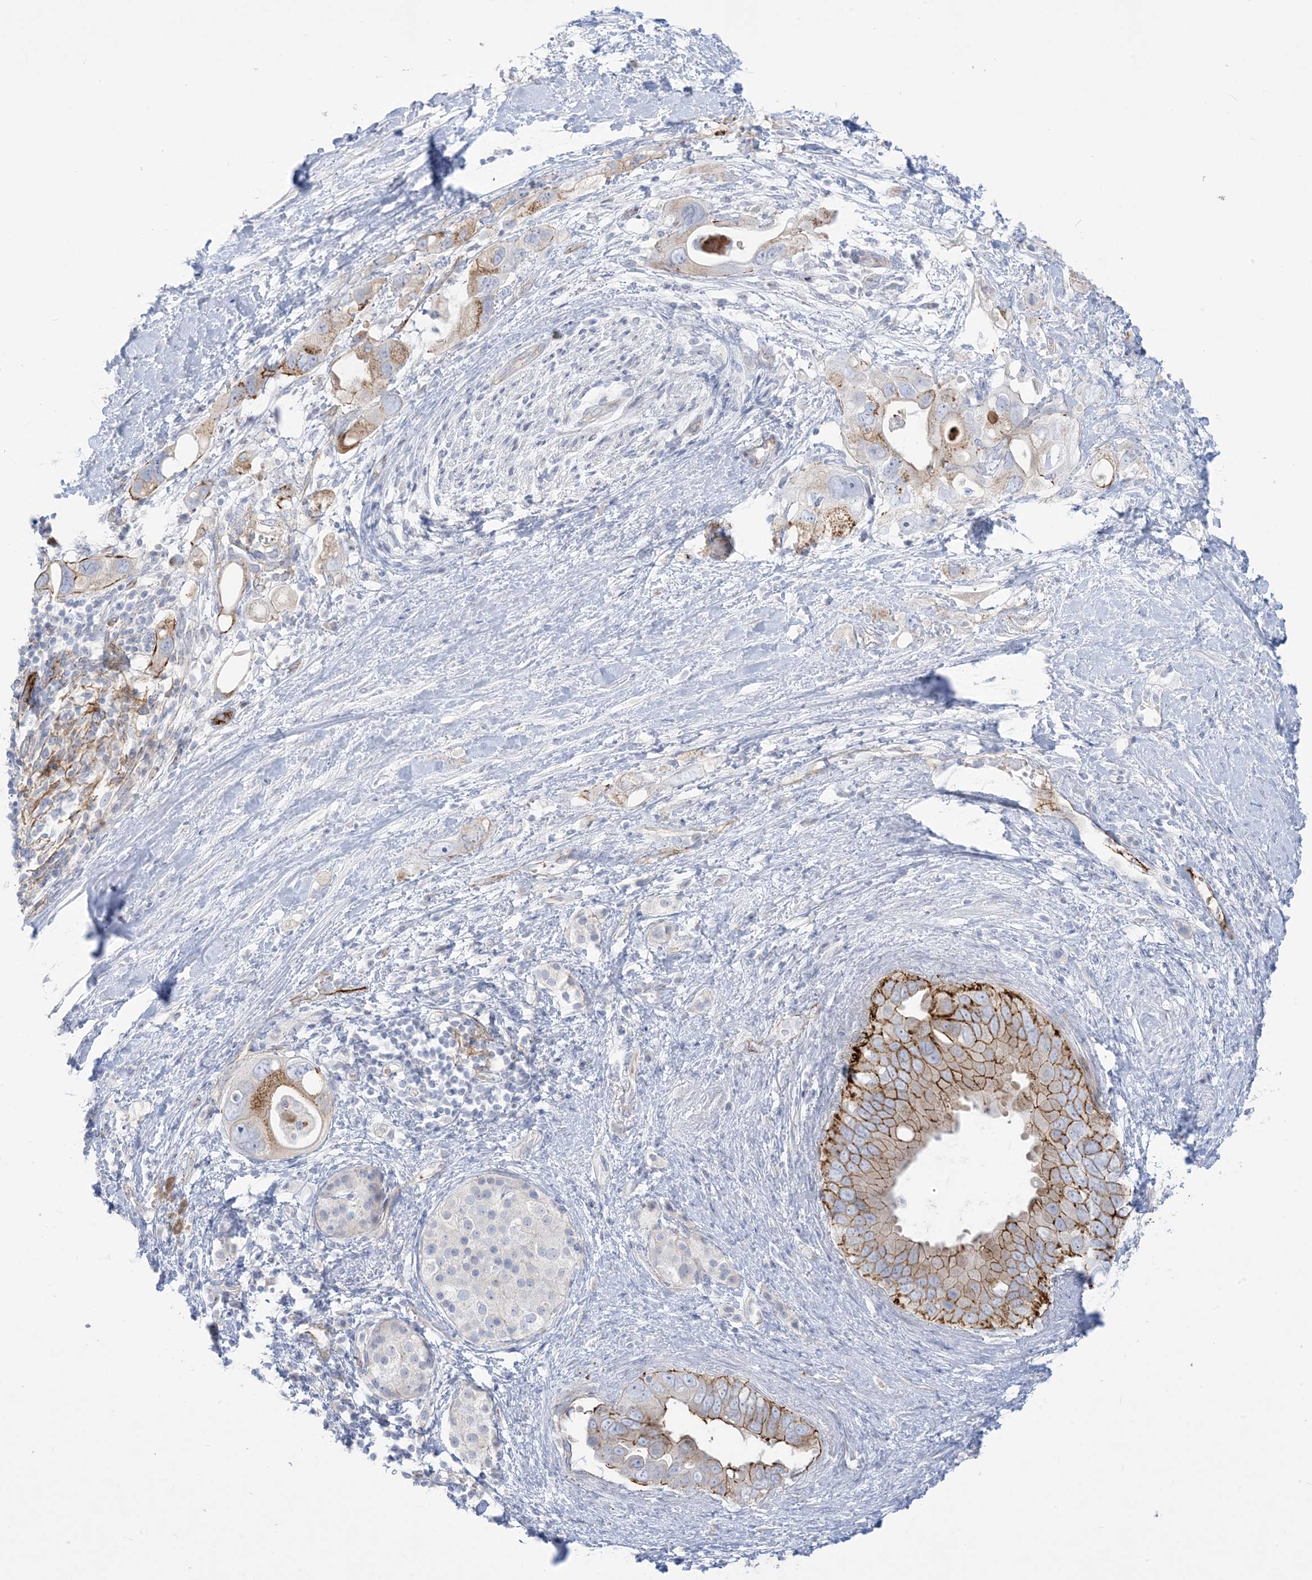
{"staining": {"intensity": "moderate", "quantity": "25%-75%", "location": "cytoplasmic/membranous"}, "tissue": "pancreatic cancer", "cell_type": "Tumor cells", "image_type": "cancer", "snomed": [{"axis": "morphology", "description": "Adenocarcinoma, NOS"}, {"axis": "topography", "description": "Pancreas"}], "caption": "Protein expression analysis of pancreatic cancer (adenocarcinoma) exhibits moderate cytoplasmic/membranous expression in approximately 25%-75% of tumor cells.", "gene": "B3GNT7", "patient": {"sex": "female", "age": 56}}